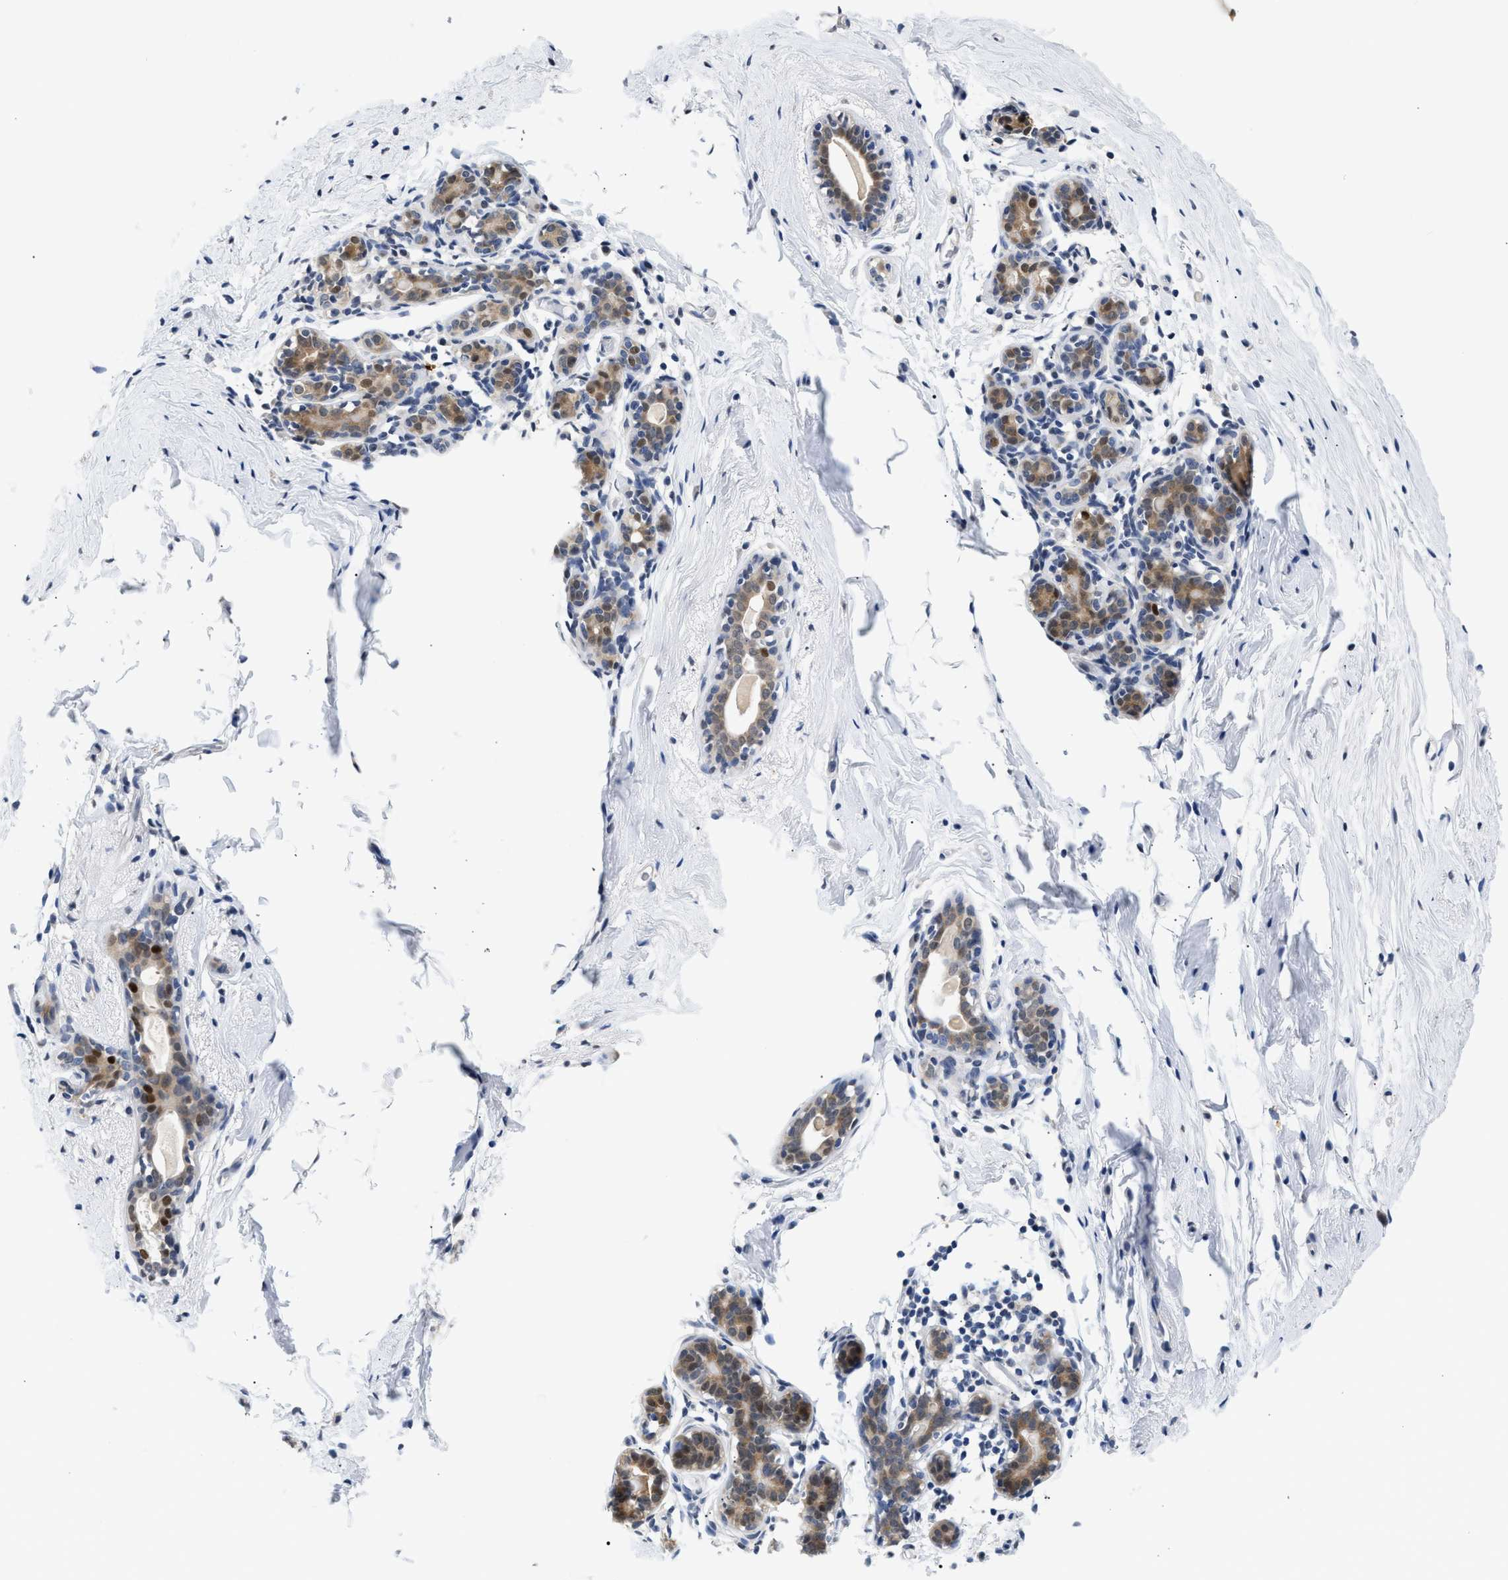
{"staining": {"intensity": "moderate", "quantity": "25%-75%", "location": "cytoplasmic/membranous,nuclear"}, "tissue": "breast", "cell_type": "Glandular cells", "image_type": "normal", "snomed": [{"axis": "morphology", "description": "Normal tissue, NOS"}, {"axis": "topography", "description": "Breast"}], "caption": "Breast stained with DAB immunohistochemistry (IHC) reveals medium levels of moderate cytoplasmic/membranous,nuclear expression in approximately 25%-75% of glandular cells.", "gene": "PPM1L", "patient": {"sex": "female", "age": 62}}